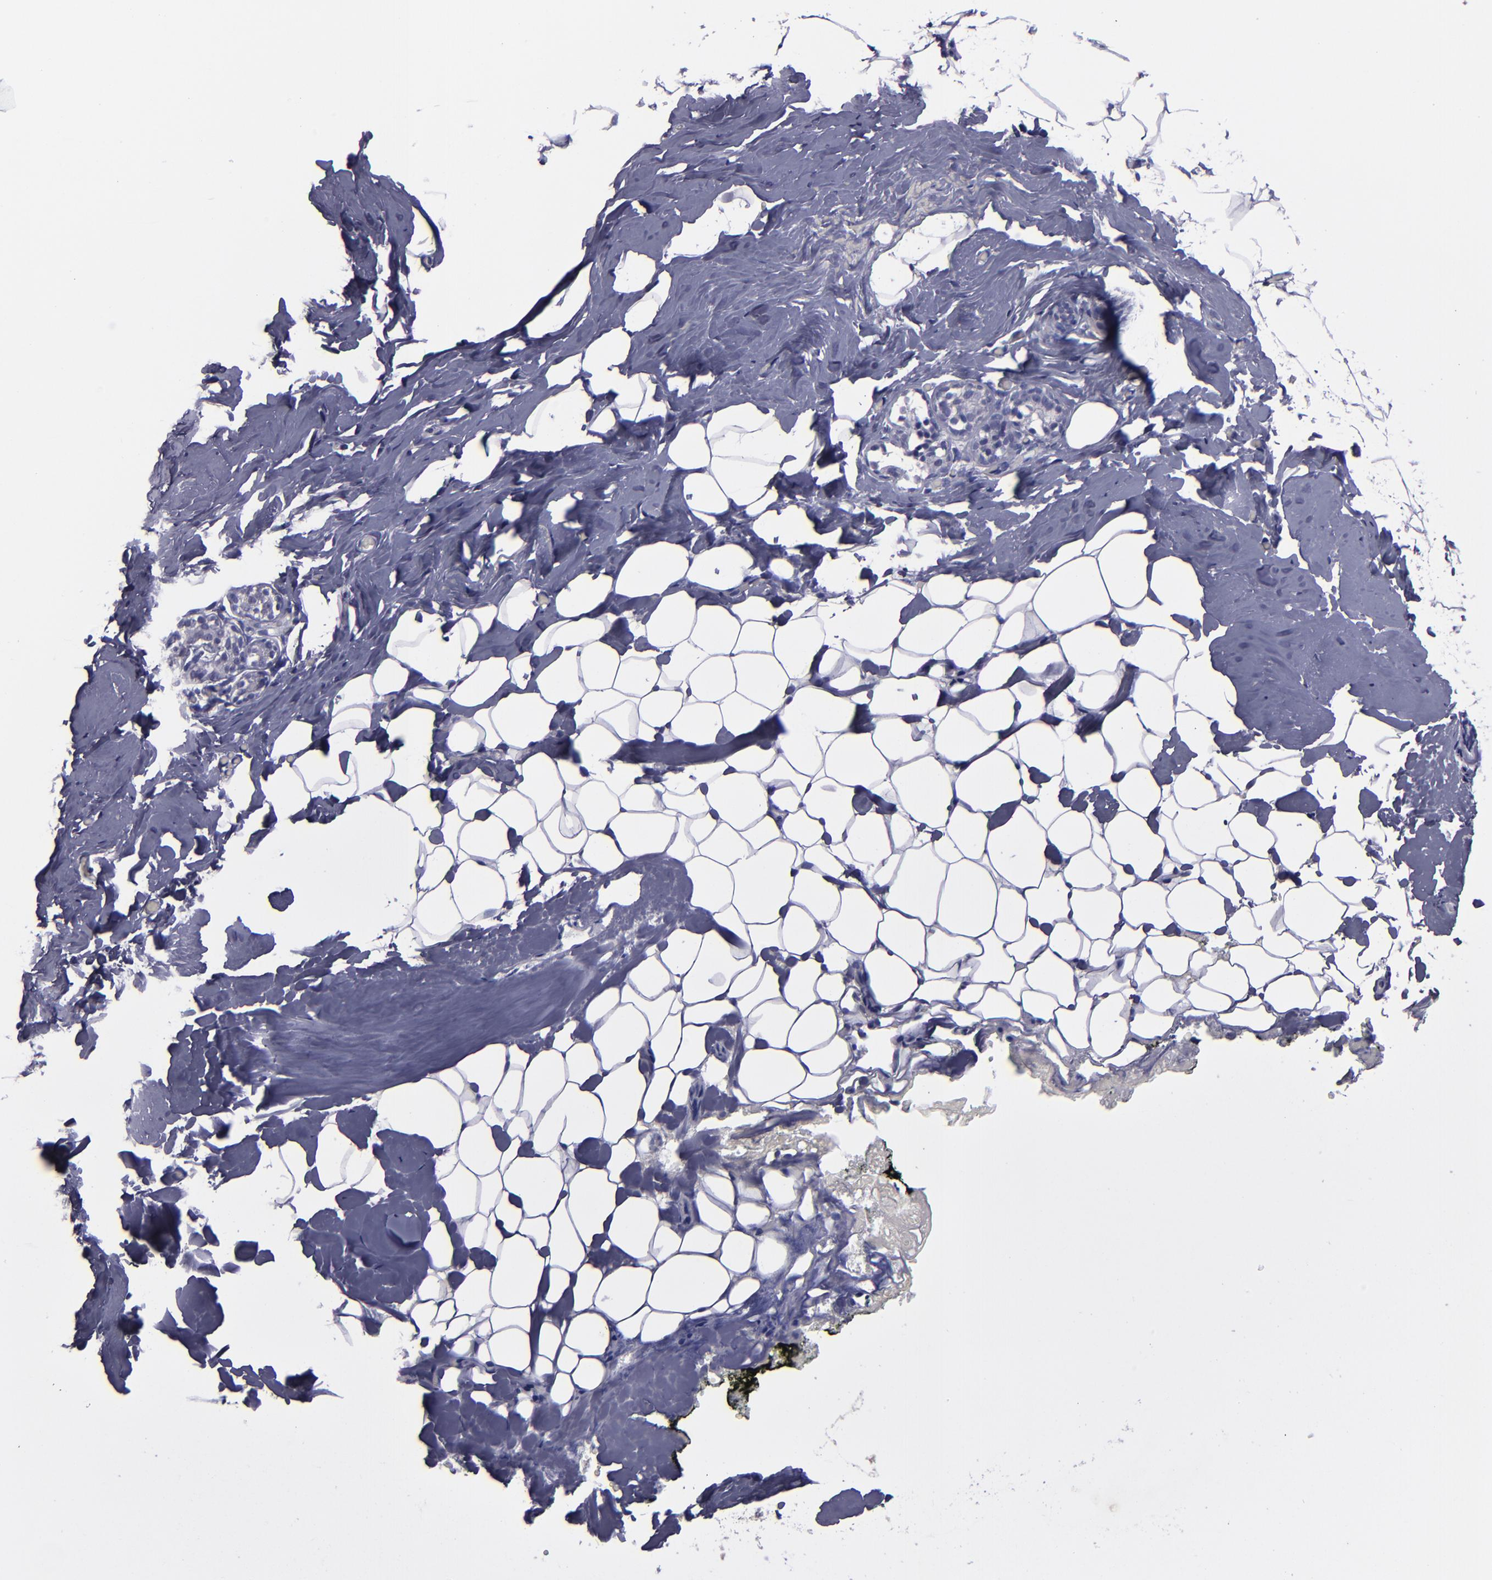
{"staining": {"intensity": "negative", "quantity": "none", "location": "none"}, "tissue": "breast", "cell_type": "Adipocytes", "image_type": "normal", "snomed": [{"axis": "morphology", "description": "Normal tissue, NOS"}, {"axis": "topography", "description": "Breast"}, {"axis": "topography", "description": "Soft tissue"}], "caption": "This is a micrograph of immunohistochemistry (IHC) staining of benign breast, which shows no staining in adipocytes.", "gene": "CEBPE", "patient": {"sex": "female", "age": 75}}